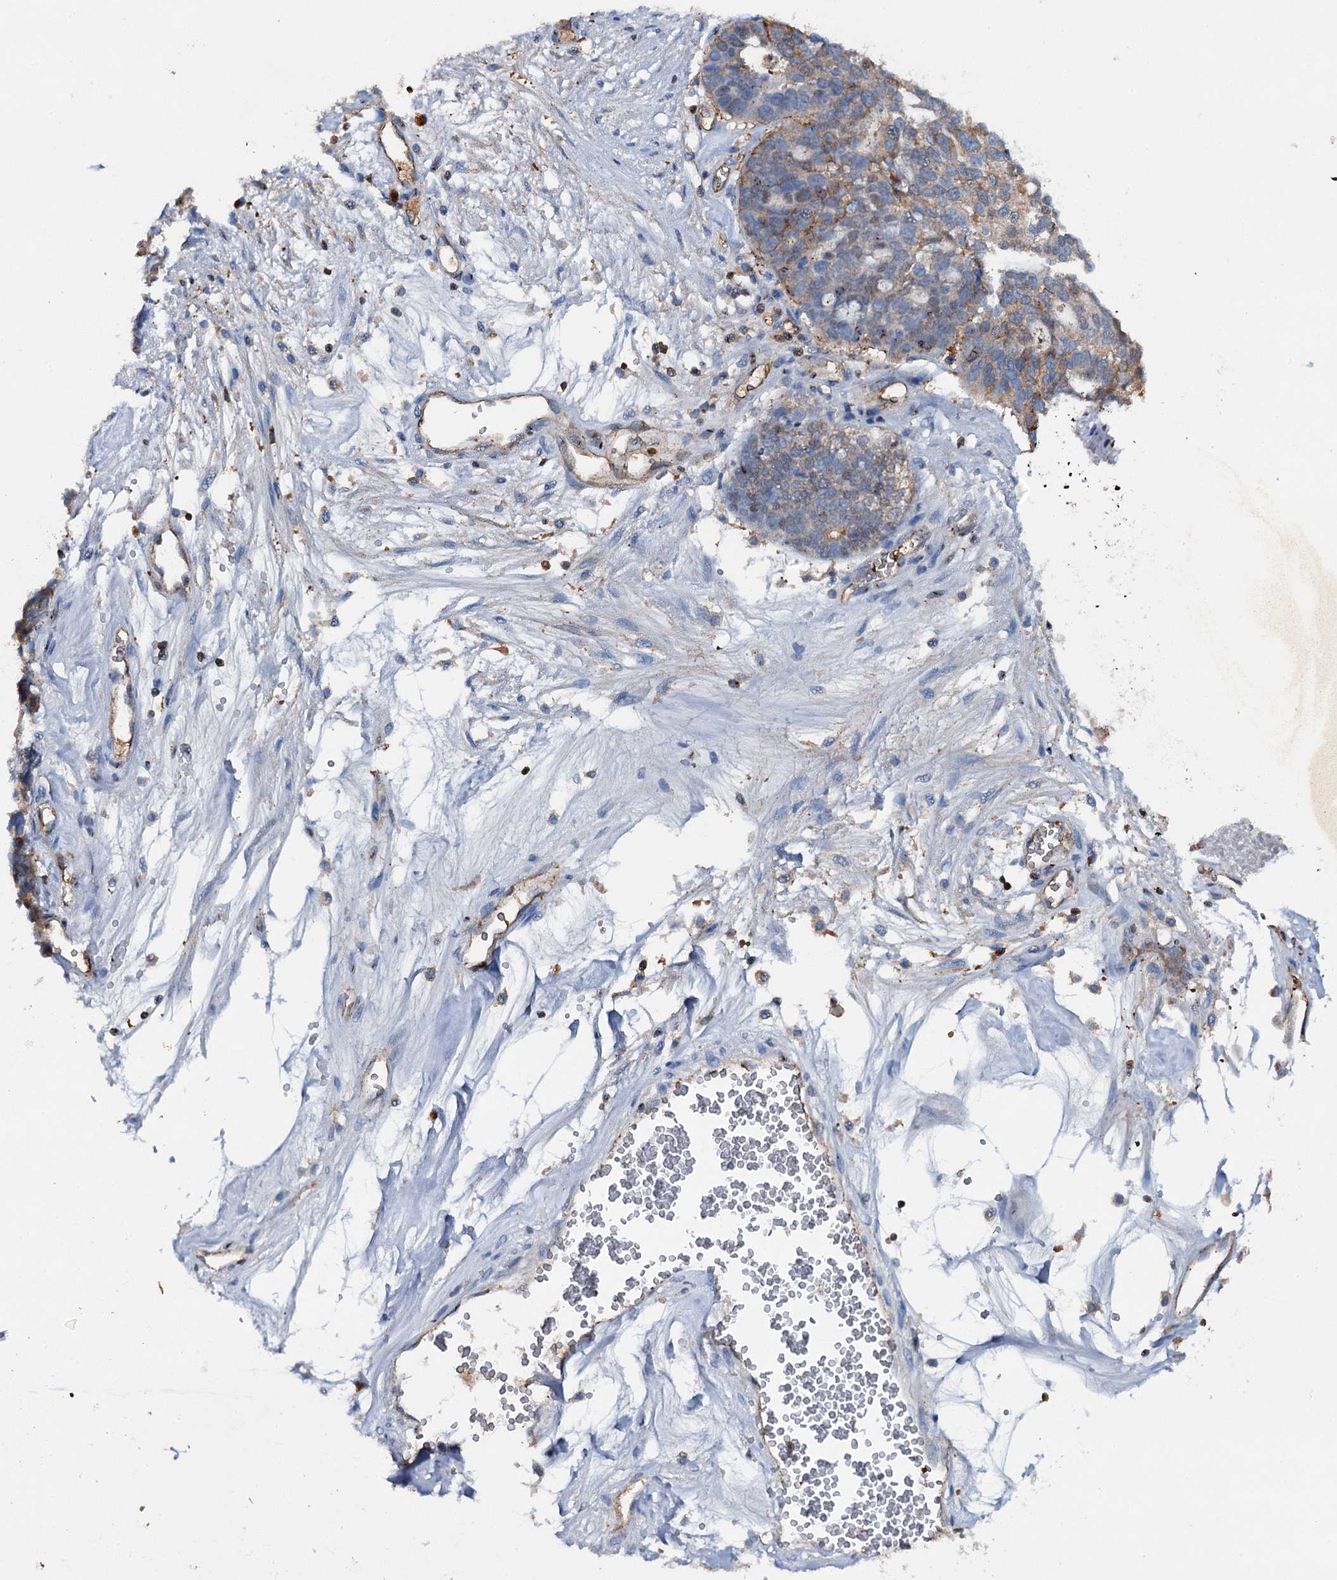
{"staining": {"intensity": "weak", "quantity": "<25%", "location": "cytoplasmic/membranous"}, "tissue": "ovarian cancer", "cell_type": "Tumor cells", "image_type": "cancer", "snomed": [{"axis": "morphology", "description": "Cystadenocarcinoma, serous, NOS"}, {"axis": "topography", "description": "Ovary"}], "caption": "Ovarian serous cystadenocarcinoma was stained to show a protein in brown. There is no significant staining in tumor cells.", "gene": "MS4A4E", "patient": {"sex": "female", "age": 59}}